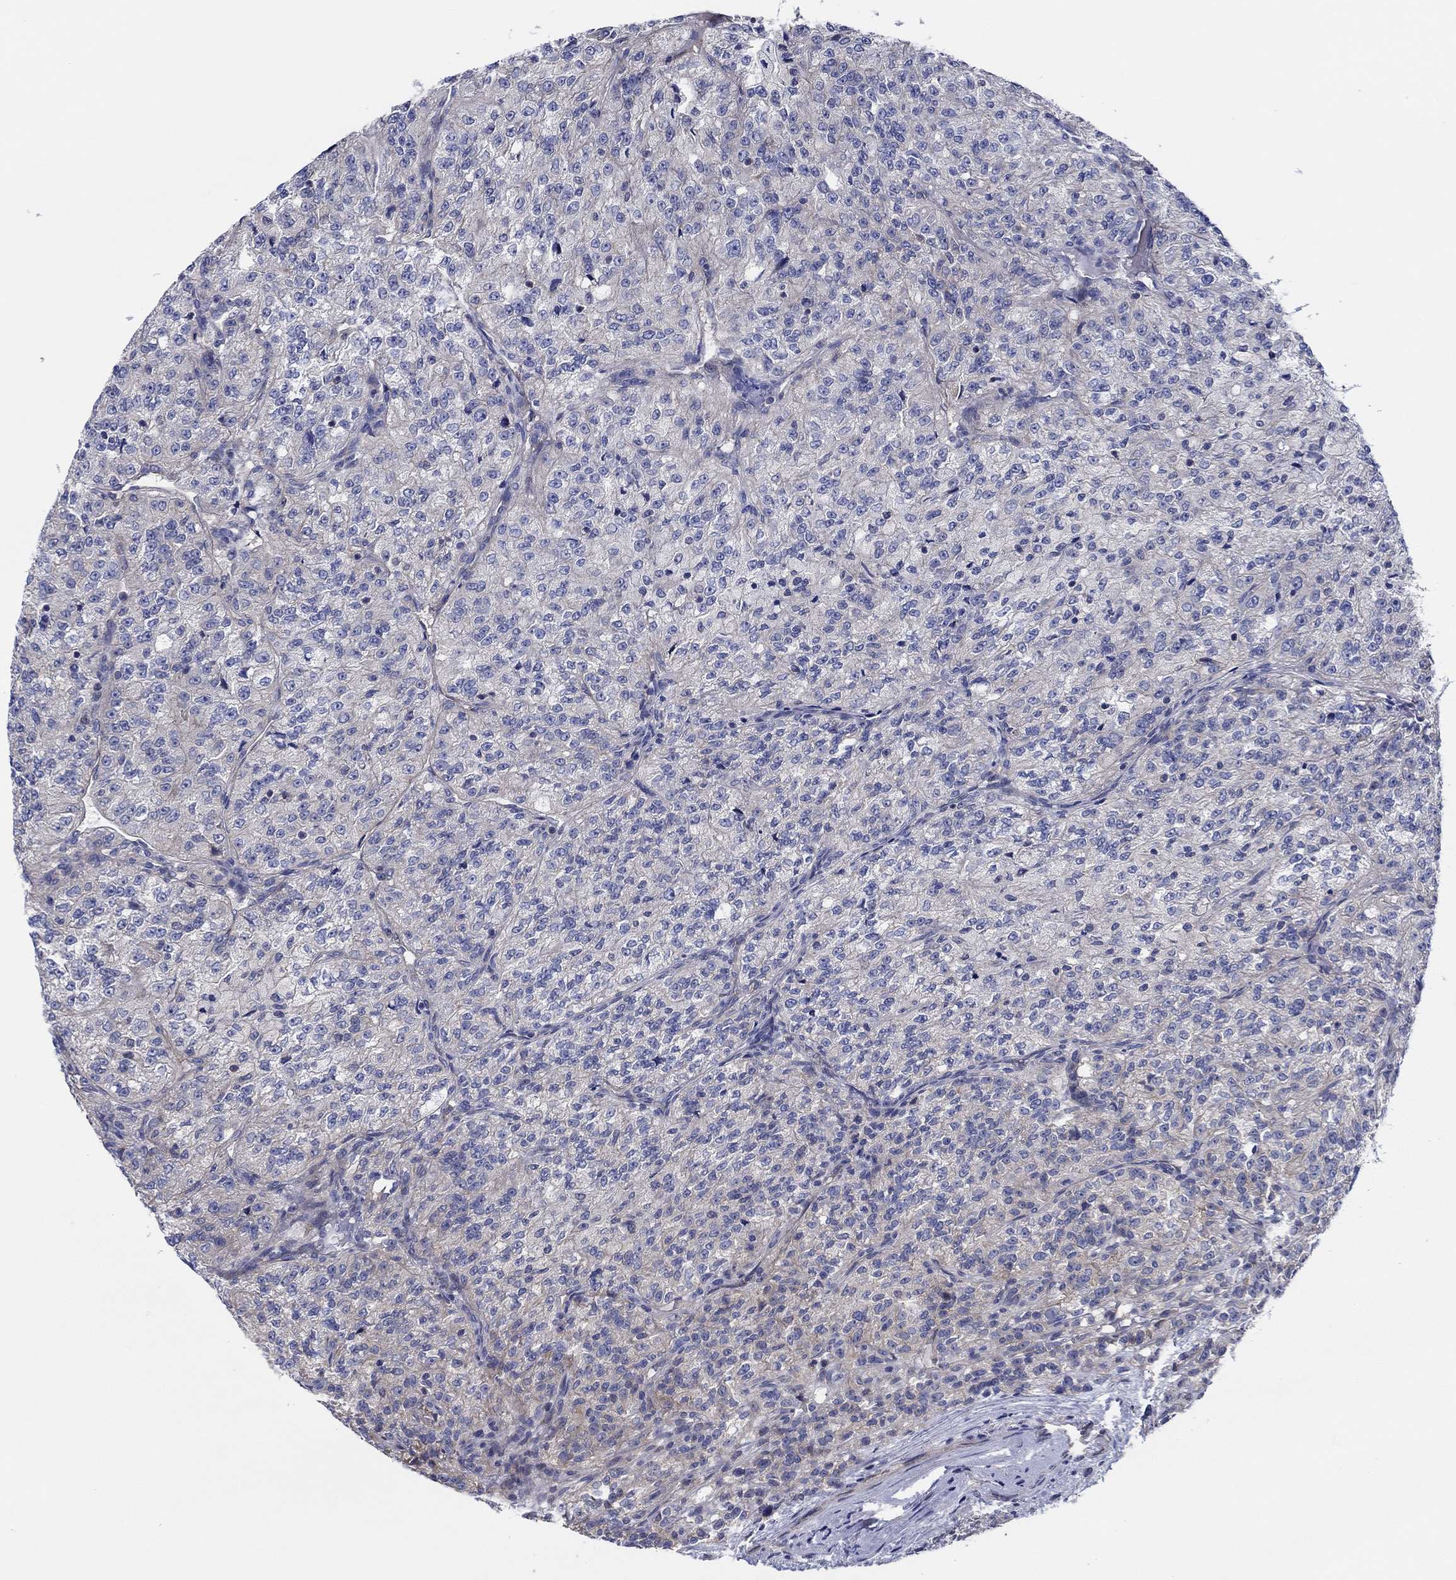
{"staining": {"intensity": "negative", "quantity": "none", "location": "none"}, "tissue": "renal cancer", "cell_type": "Tumor cells", "image_type": "cancer", "snomed": [{"axis": "morphology", "description": "Adenocarcinoma, NOS"}, {"axis": "topography", "description": "Kidney"}], "caption": "IHC image of neoplastic tissue: human renal cancer stained with DAB exhibits no significant protein positivity in tumor cells. The staining is performed using DAB brown chromogen with nuclei counter-stained in using hematoxylin.", "gene": "CFAP61", "patient": {"sex": "female", "age": 63}}